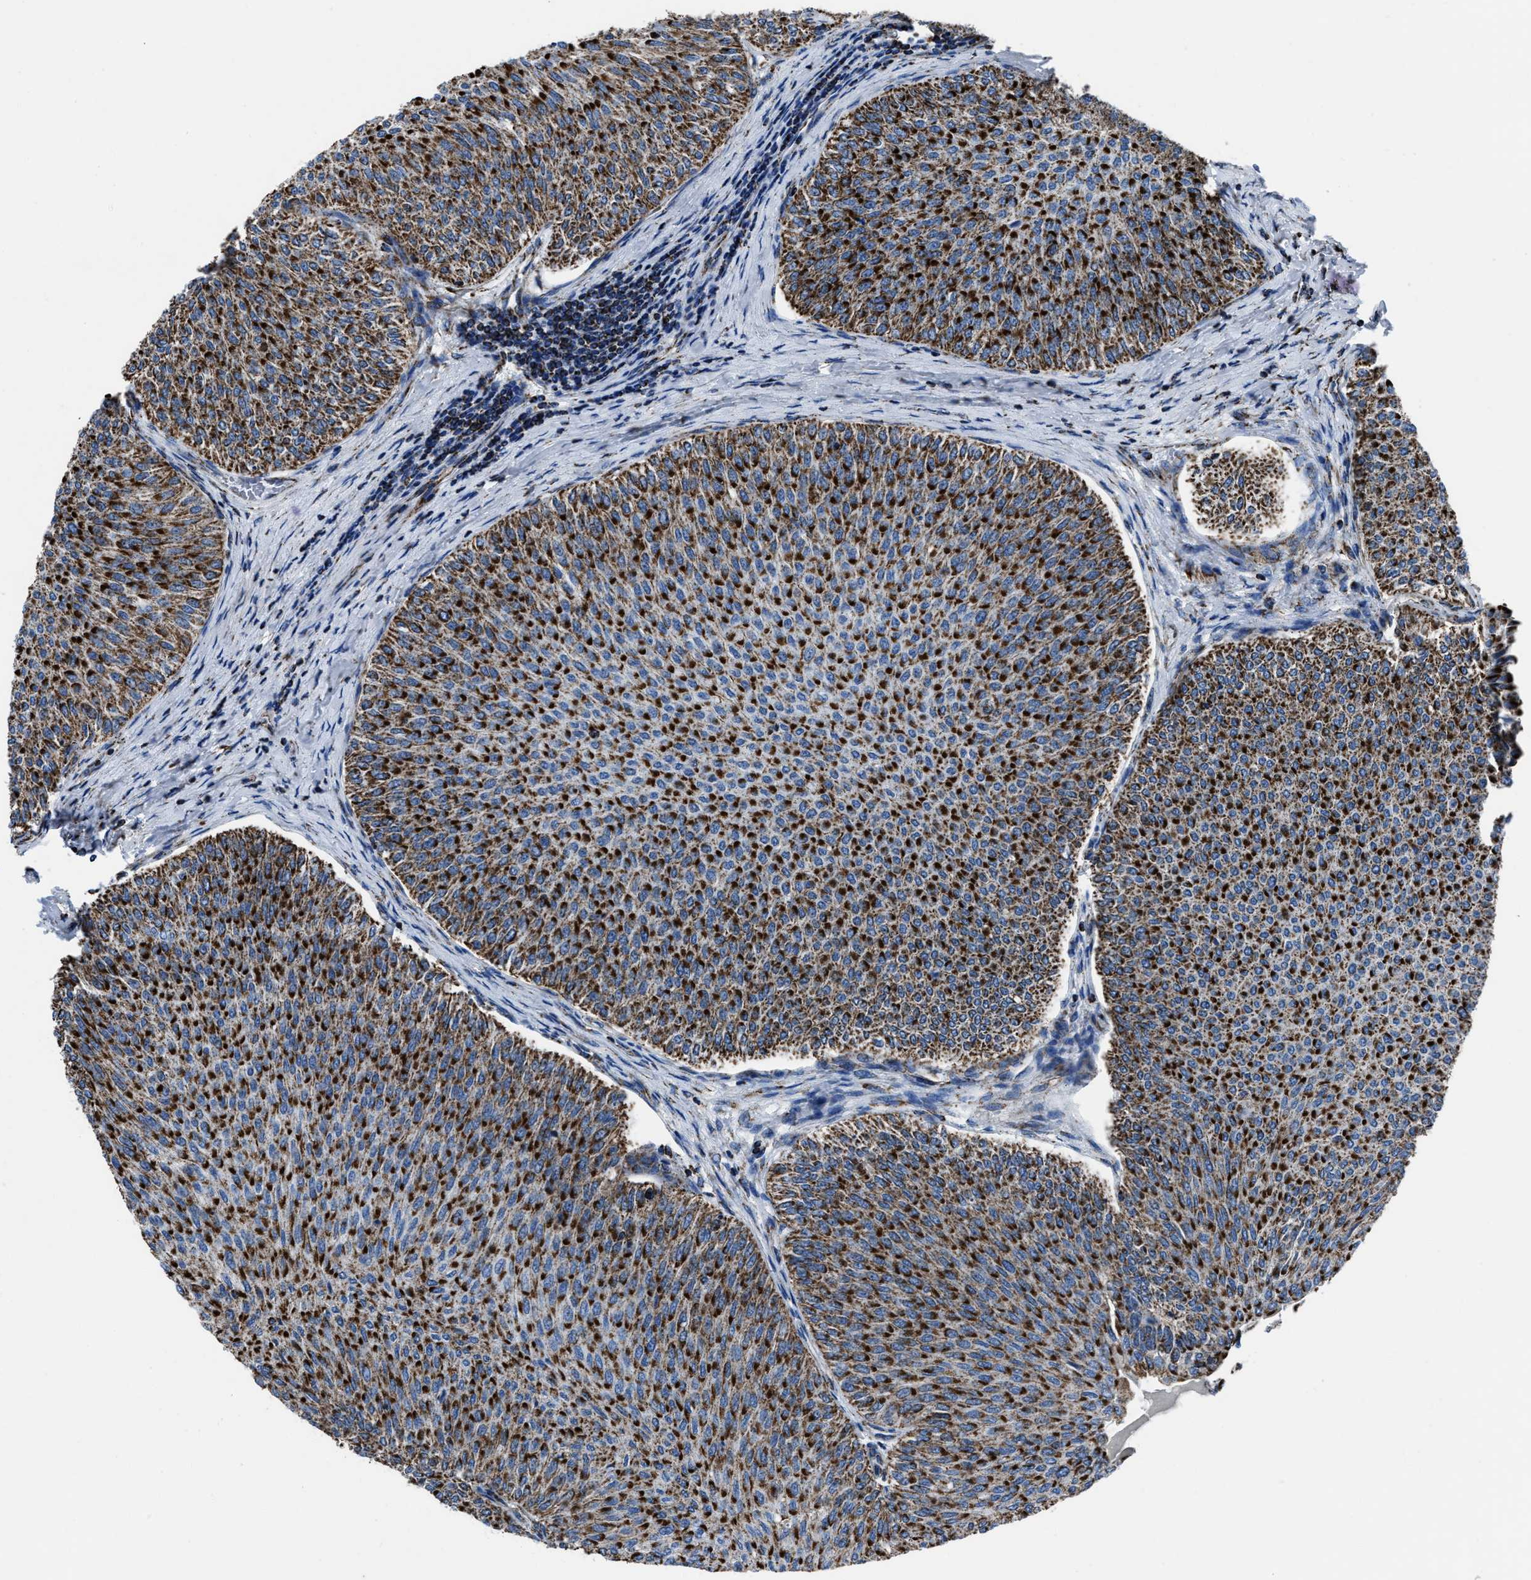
{"staining": {"intensity": "strong", "quantity": ">75%", "location": "cytoplasmic/membranous"}, "tissue": "urothelial cancer", "cell_type": "Tumor cells", "image_type": "cancer", "snomed": [{"axis": "morphology", "description": "Urothelial carcinoma, Low grade"}, {"axis": "topography", "description": "Urinary bladder"}], "caption": "About >75% of tumor cells in human urothelial cancer reveal strong cytoplasmic/membranous protein positivity as visualized by brown immunohistochemical staining.", "gene": "NSD3", "patient": {"sex": "male", "age": 78}}